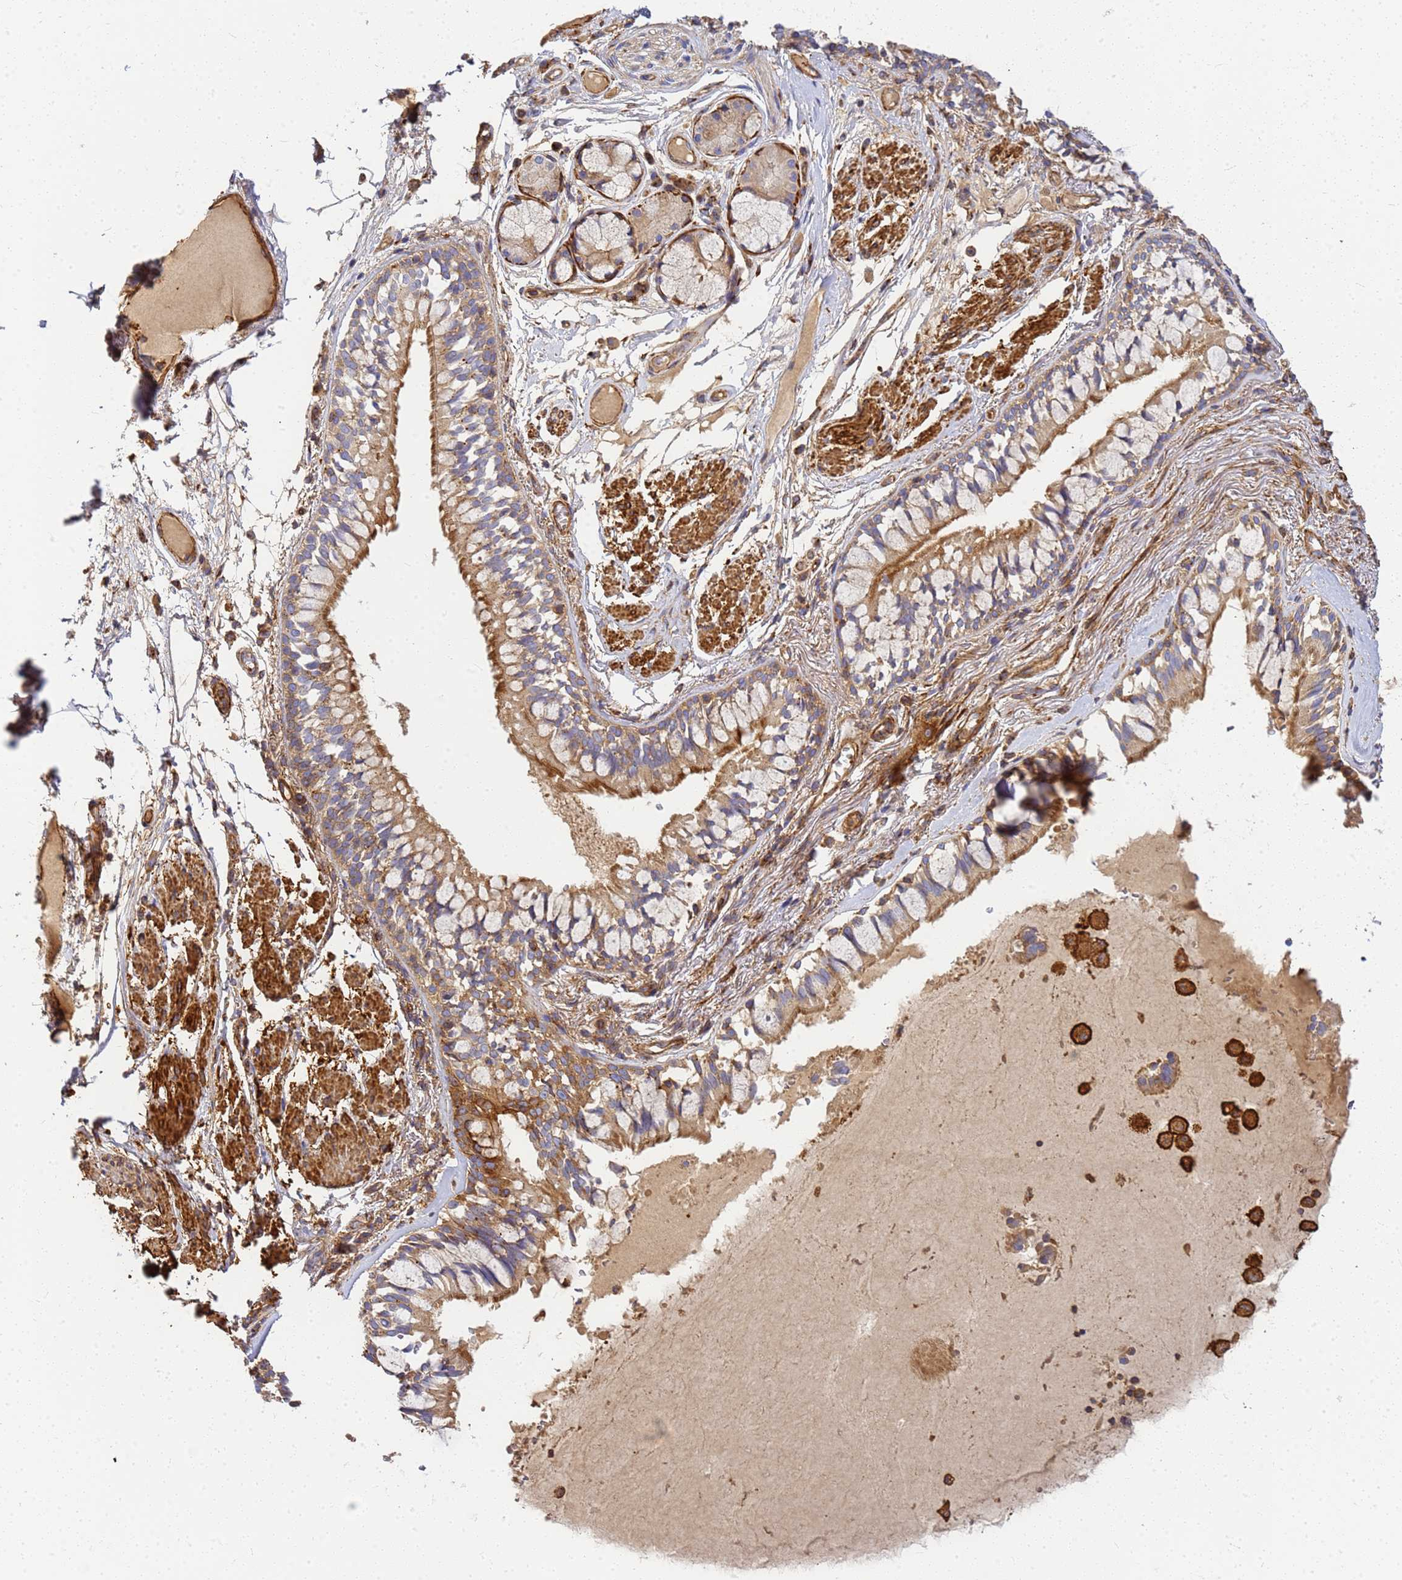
{"staining": {"intensity": "moderate", "quantity": ">75%", "location": "cytoplasmic/membranous"}, "tissue": "bronchus", "cell_type": "Respiratory epithelial cells", "image_type": "normal", "snomed": [{"axis": "morphology", "description": "Normal tissue, NOS"}, {"axis": "topography", "description": "Bronchus"}], "caption": "Protein expression analysis of unremarkable bronchus exhibits moderate cytoplasmic/membranous staining in about >75% of respiratory epithelial cells.", "gene": "C2CD5", "patient": {"sex": "male", "age": 70}}